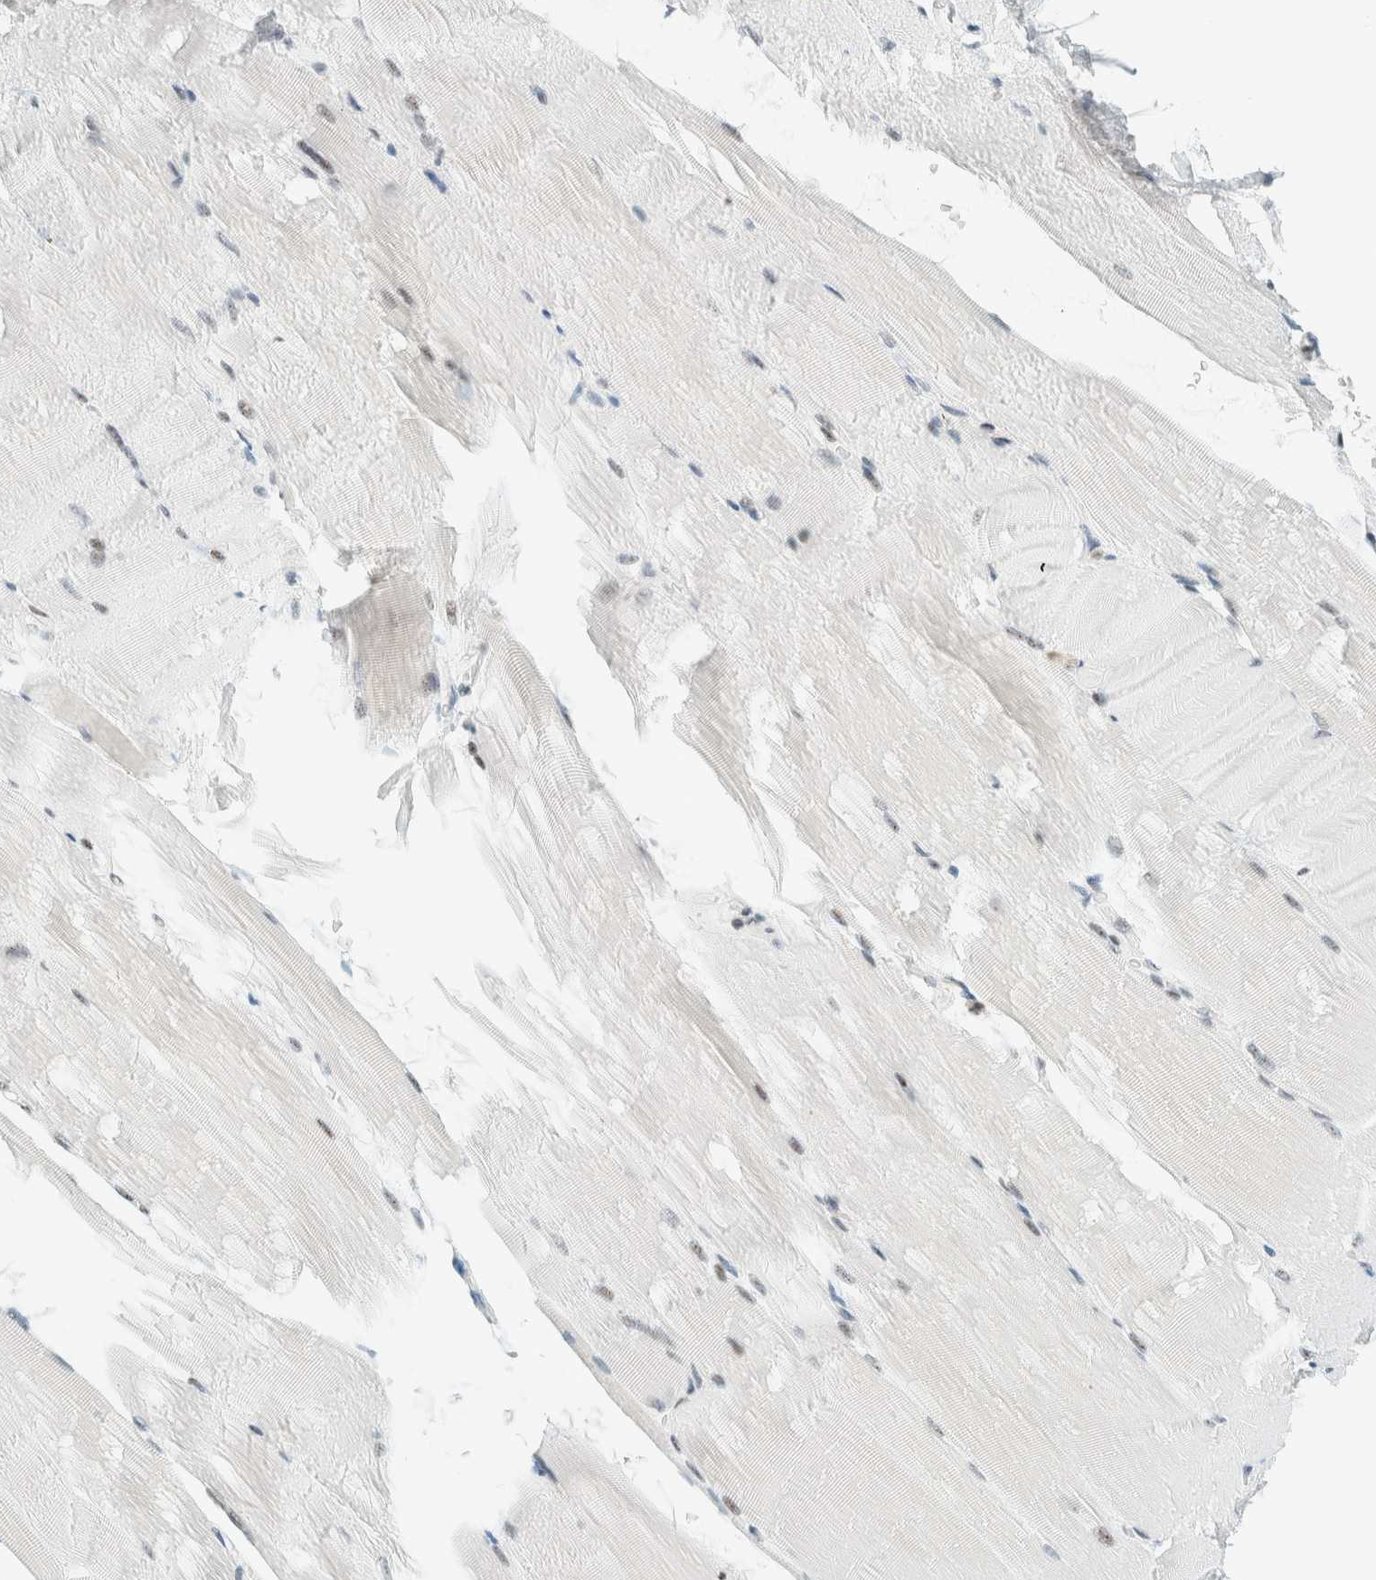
{"staining": {"intensity": "weak", "quantity": "<25%", "location": "nuclear"}, "tissue": "skeletal muscle", "cell_type": "Myocytes", "image_type": "normal", "snomed": [{"axis": "morphology", "description": "Normal tissue, NOS"}, {"axis": "topography", "description": "Skeletal muscle"}, {"axis": "topography", "description": "Parathyroid gland"}], "caption": "Myocytes show no significant protein positivity in benign skeletal muscle. (DAB (3,3'-diaminobenzidine) immunohistochemistry (IHC) visualized using brightfield microscopy, high magnification).", "gene": "CYSRT1", "patient": {"sex": "female", "age": 37}}